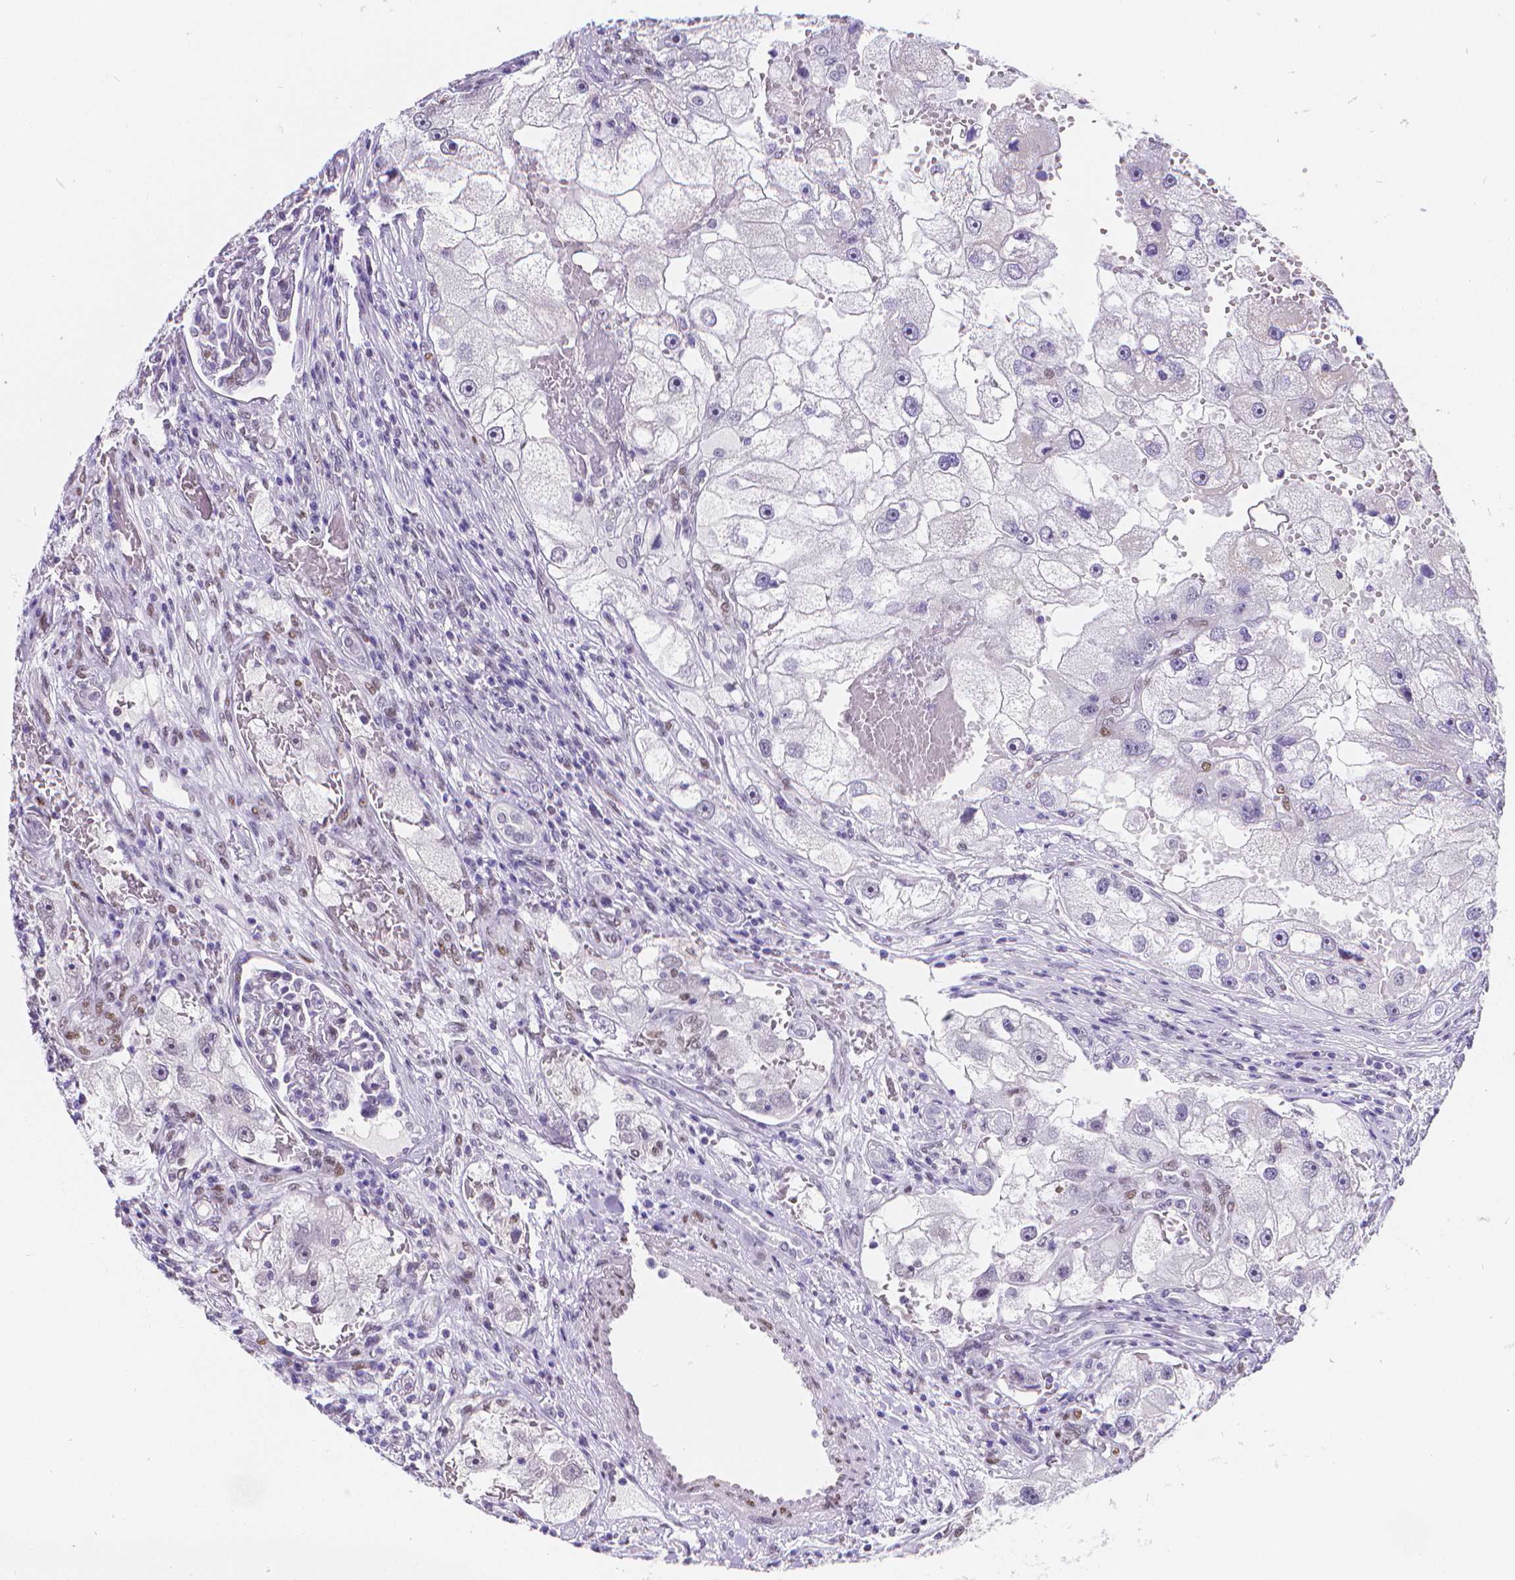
{"staining": {"intensity": "negative", "quantity": "none", "location": "none"}, "tissue": "renal cancer", "cell_type": "Tumor cells", "image_type": "cancer", "snomed": [{"axis": "morphology", "description": "Adenocarcinoma, NOS"}, {"axis": "topography", "description": "Kidney"}], "caption": "High magnification brightfield microscopy of renal cancer (adenocarcinoma) stained with DAB (brown) and counterstained with hematoxylin (blue): tumor cells show no significant expression.", "gene": "MEF2C", "patient": {"sex": "male", "age": 63}}